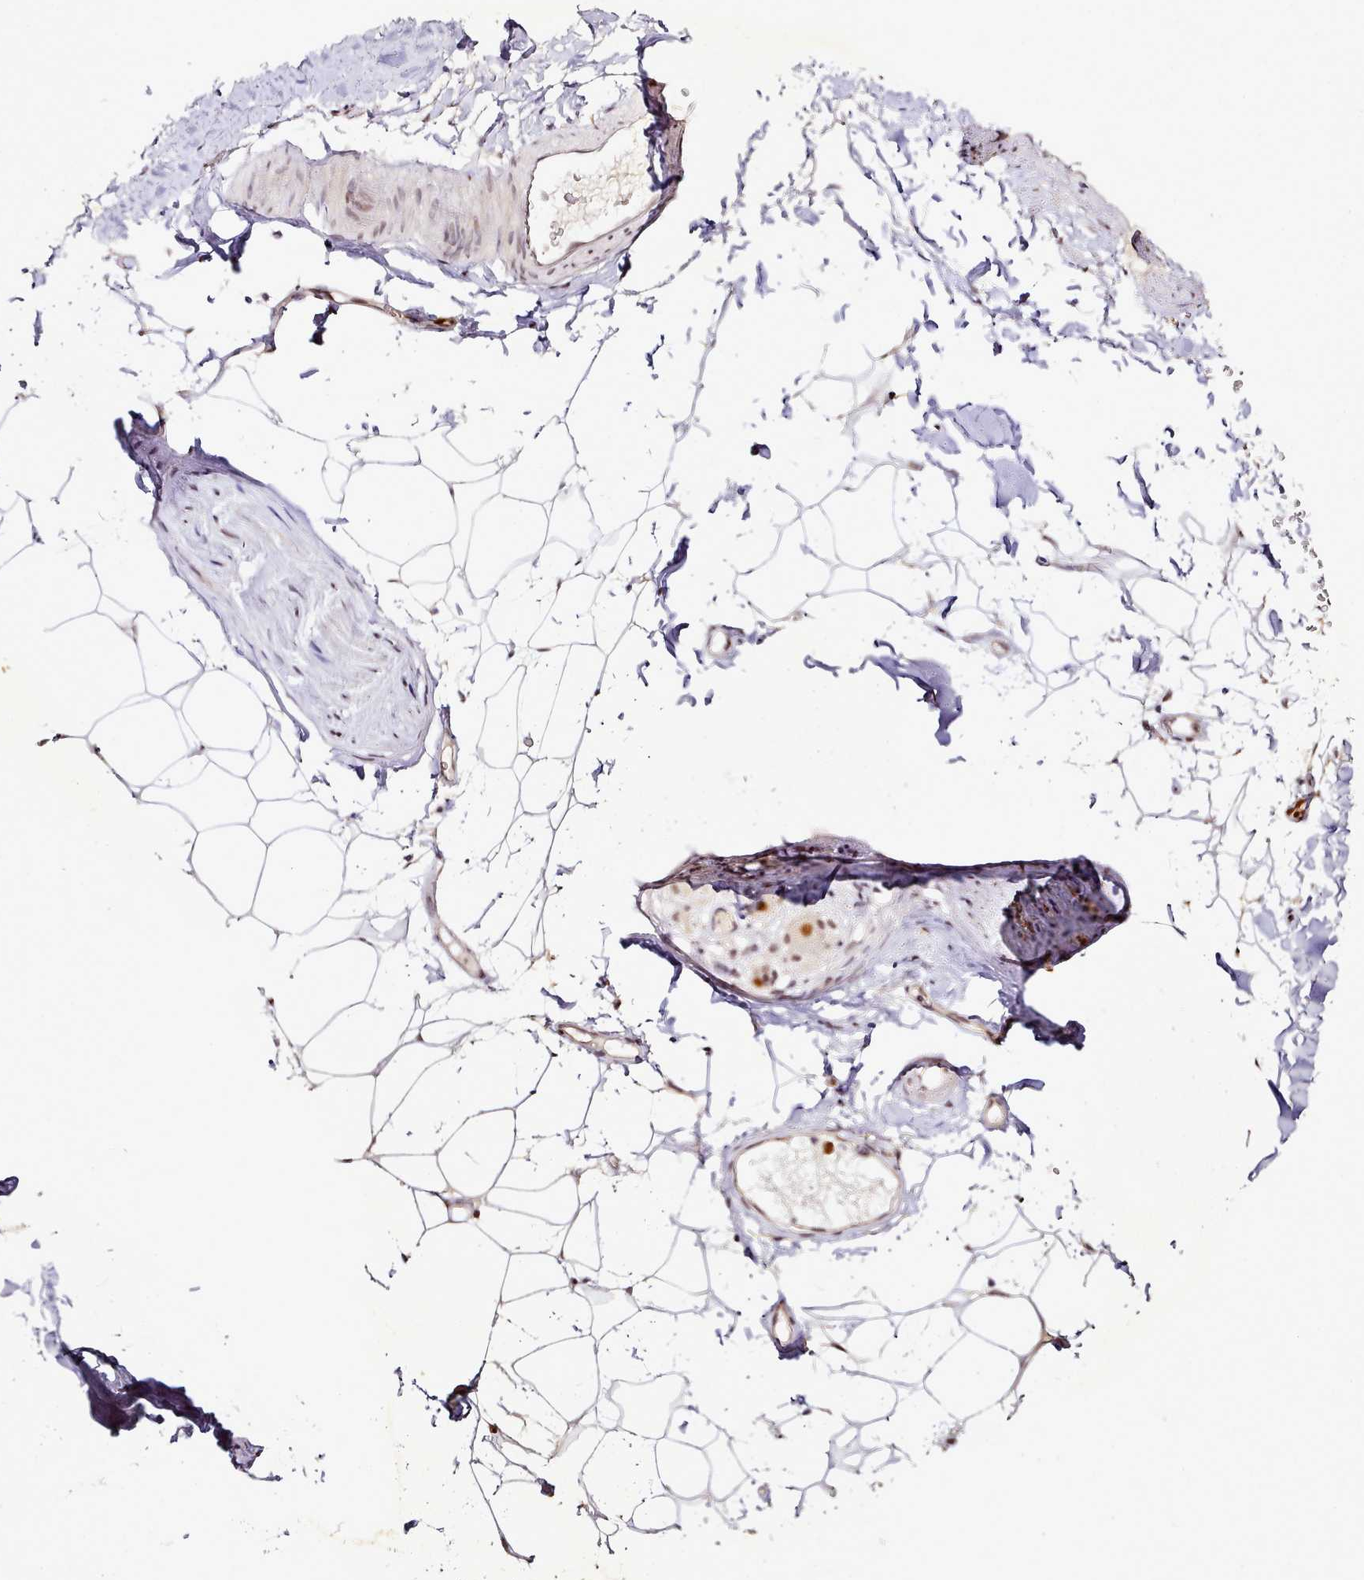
{"staining": {"intensity": "negative", "quantity": "none", "location": "none"}, "tissue": "adipose tissue", "cell_type": "Adipocytes", "image_type": "normal", "snomed": [{"axis": "morphology", "description": "Normal tissue, NOS"}, {"axis": "topography", "description": "Cartilage tissue"}, {"axis": "topography", "description": "Bronchus"}], "caption": "Adipose tissue stained for a protein using immunohistochemistry (IHC) exhibits no expression adipocytes.", "gene": "SYT15B", "patient": {"sex": "female", "age": 73}}